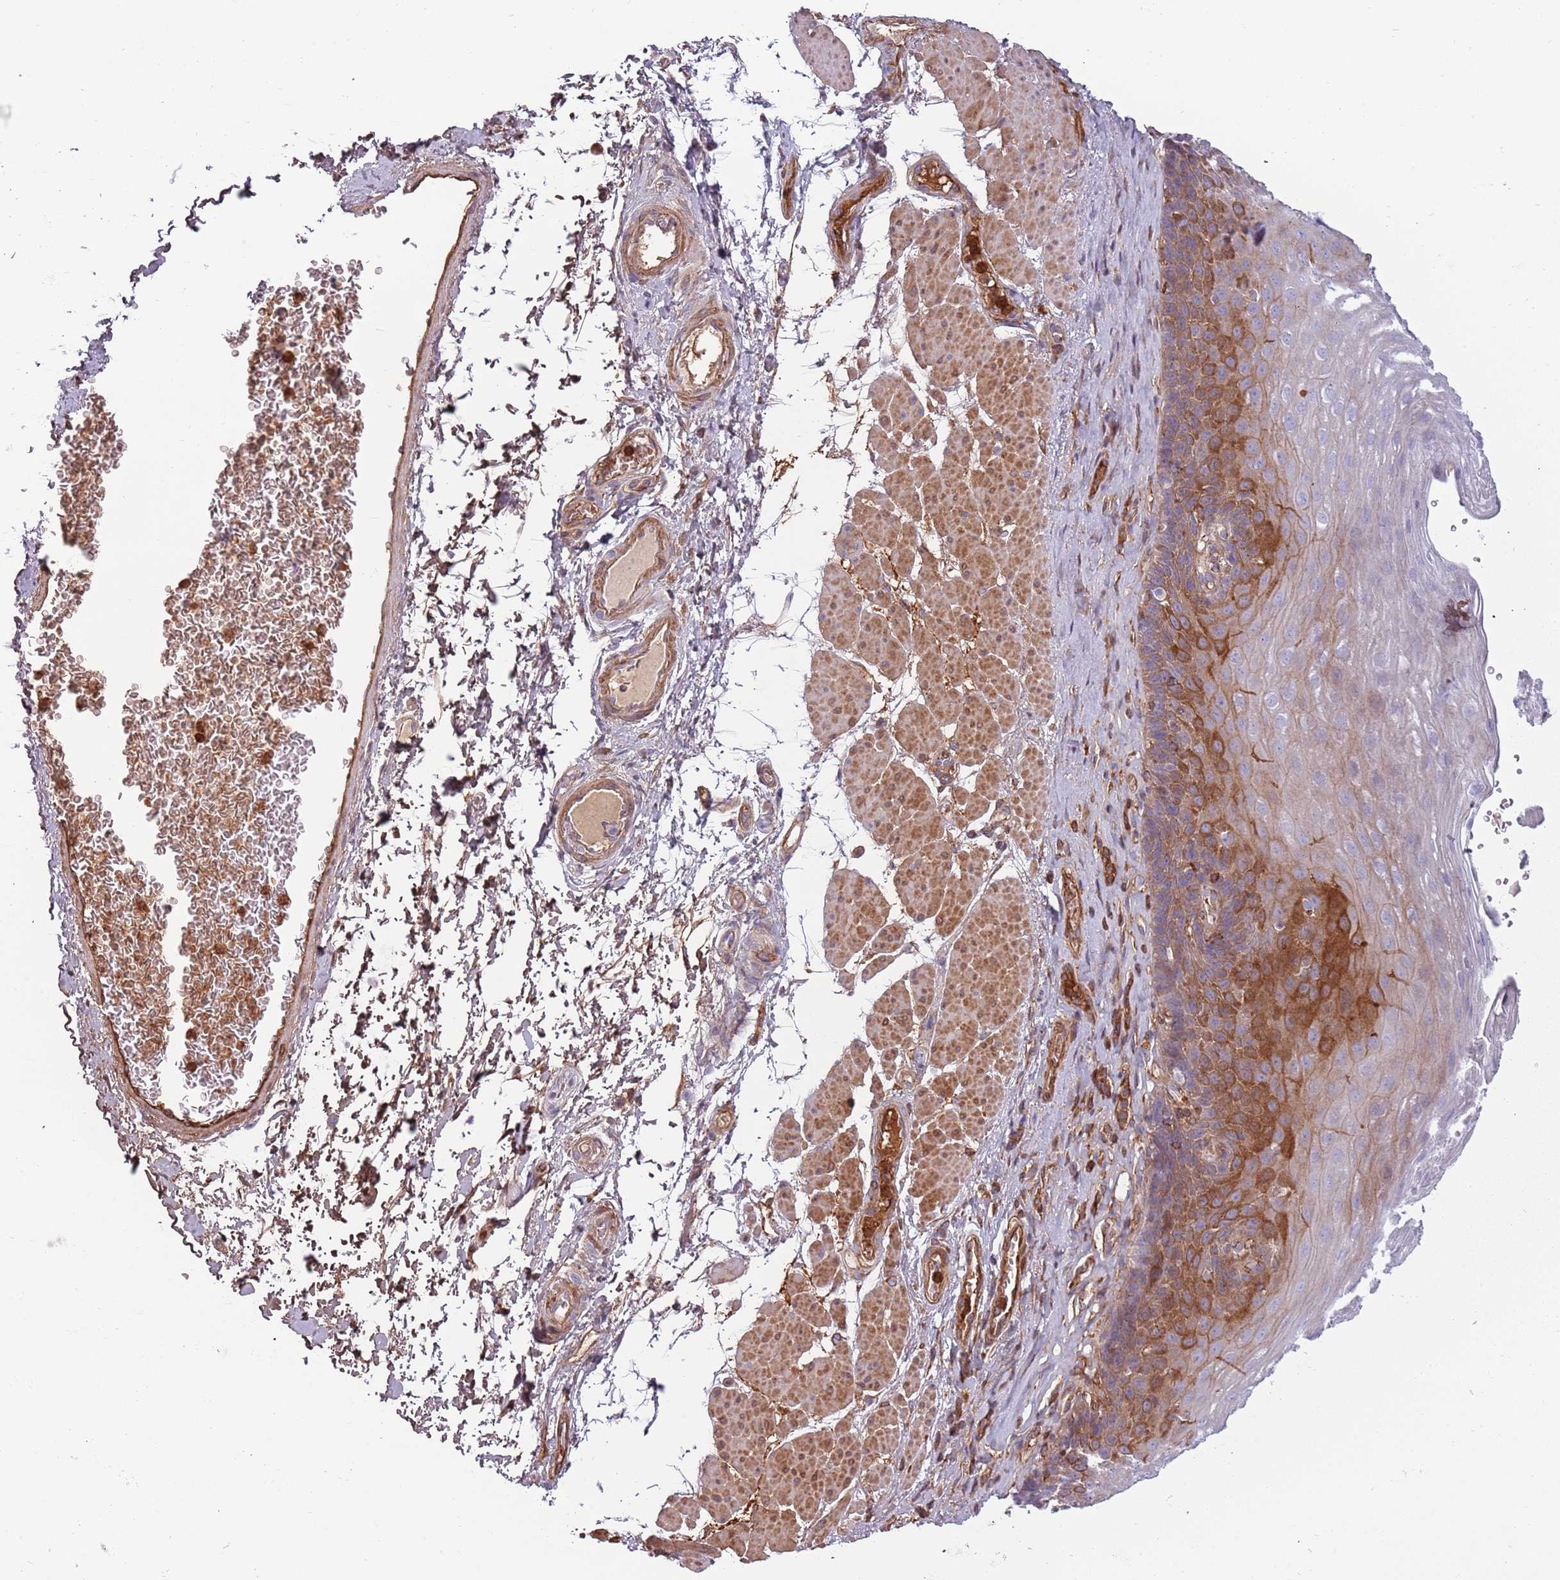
{"staining": {"intensity": "strong", "quantity": "<25%", "location": "cytoplasmic/membranous"}, "tissue": "esophagus", "cell_type": "Squamous epithelial cells", "image_type": "normal", "snomed": [{"axis": "morphology", "description": "Normal tissue, NOS"}, {"axis": "topography", "description": "Esophagus"}], "caption": "Squamous epithelial cells demonstrate strong cytoplasmic/membranous staining in about <25% of cells in normal esophagus. (DAB (3,3'-diaminobenzidine) = brown stain, brightfield microscopy at high magnification).", "gene": "NADK", "patient": {"sex": "female", "age": 66}}